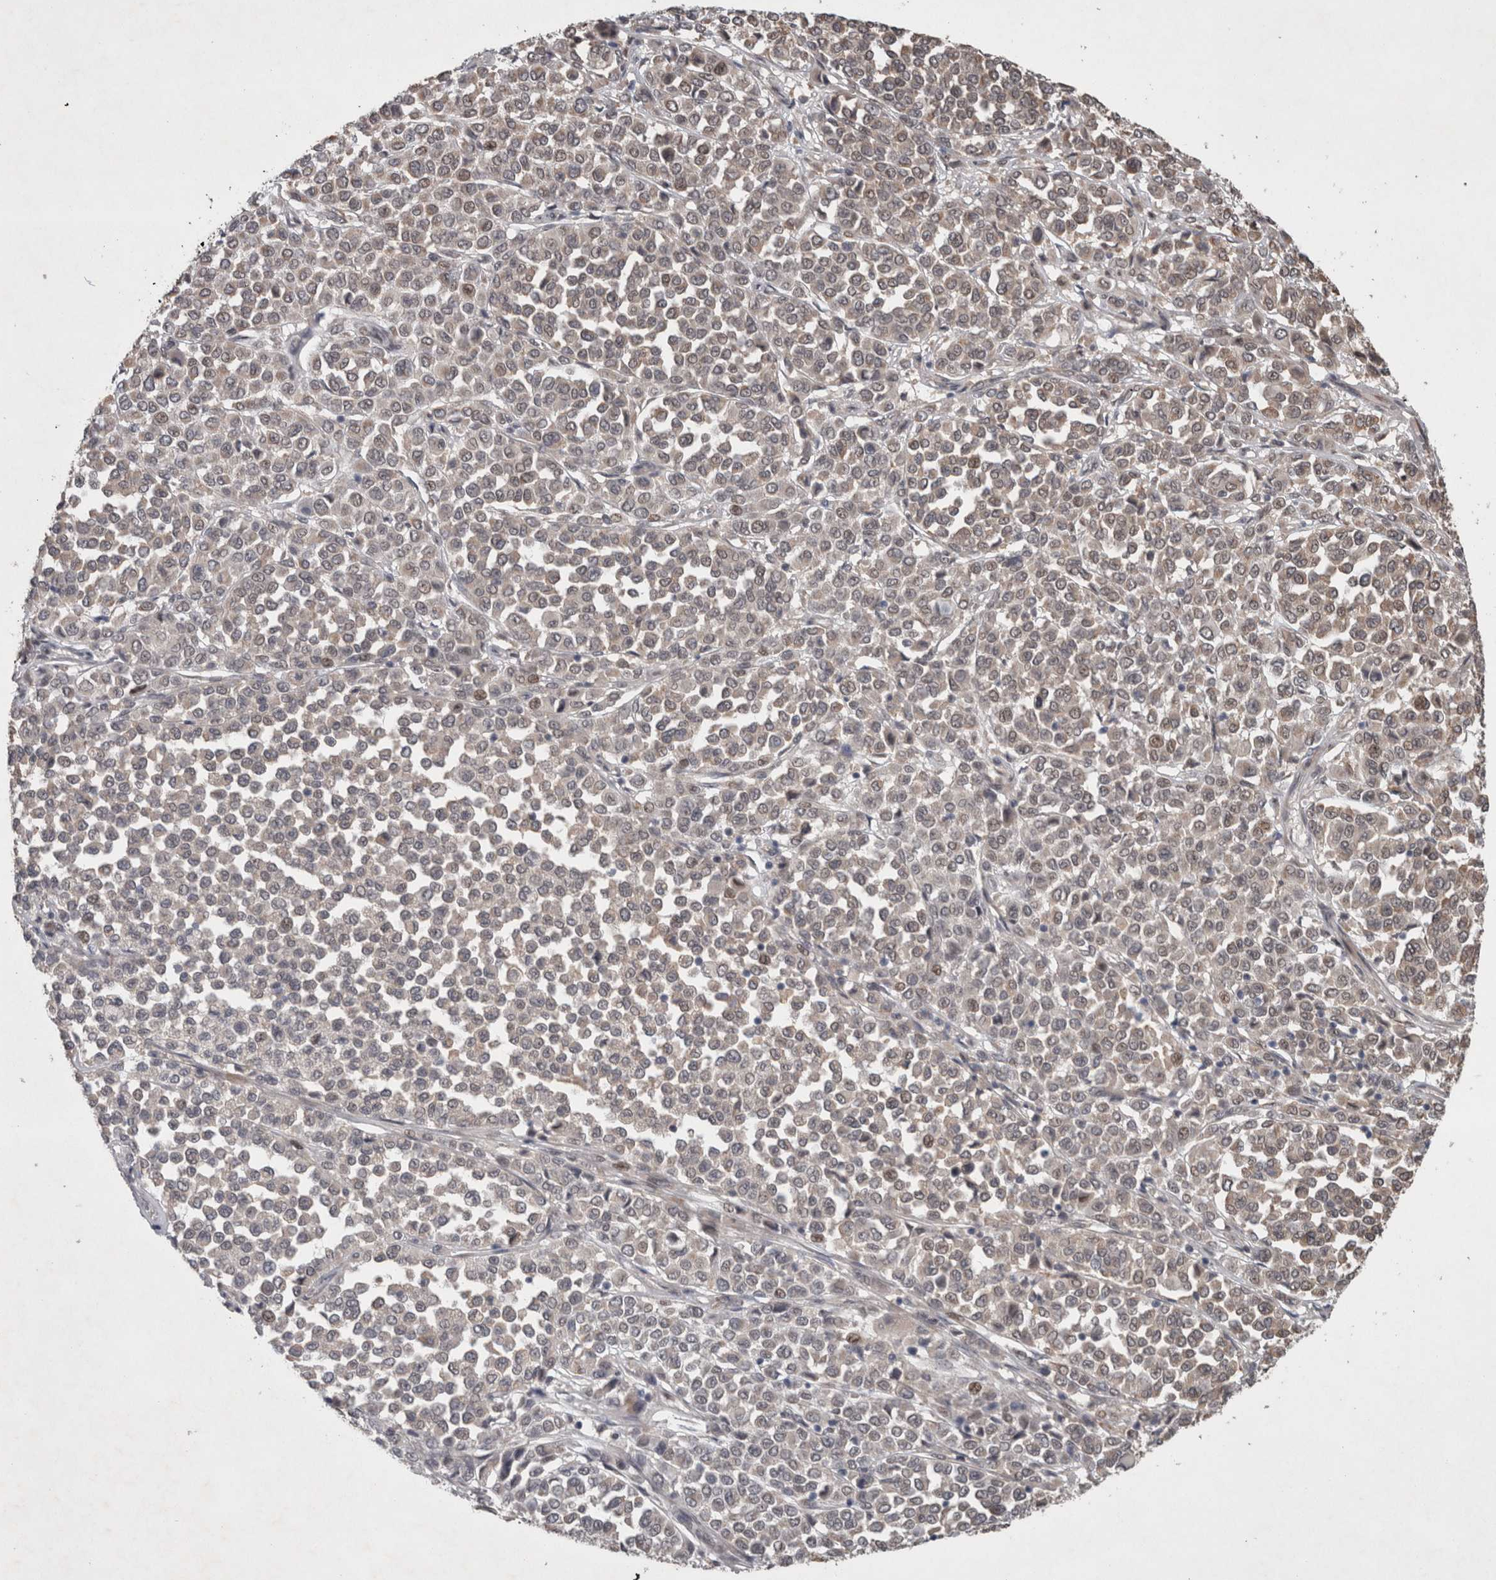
{"staining": {"intensity": "weak", "quantity": "<25%", "location": "nuclear"}, "tissue": "melanoma", "cell_type": "Tumor cells", "image_type": "cancer", "snomed": [{"axis": "morphology", "description": "Malignant melanoma, Metastatic site"}, {"axis": "topography", "description": "Pancreas"}], "caption": "An image of melanoma stained for a protein shows no brown staining in tumor cells. Brightfield microscopy of immunohistochemistry (IHC) stained with DAB (3,3'-diaminobenzidine) (brown) and hematoxylin (blue), captured at high magnification.", "gene": "GIMAP6", "patient": {"sex": "female", "age": 30}}